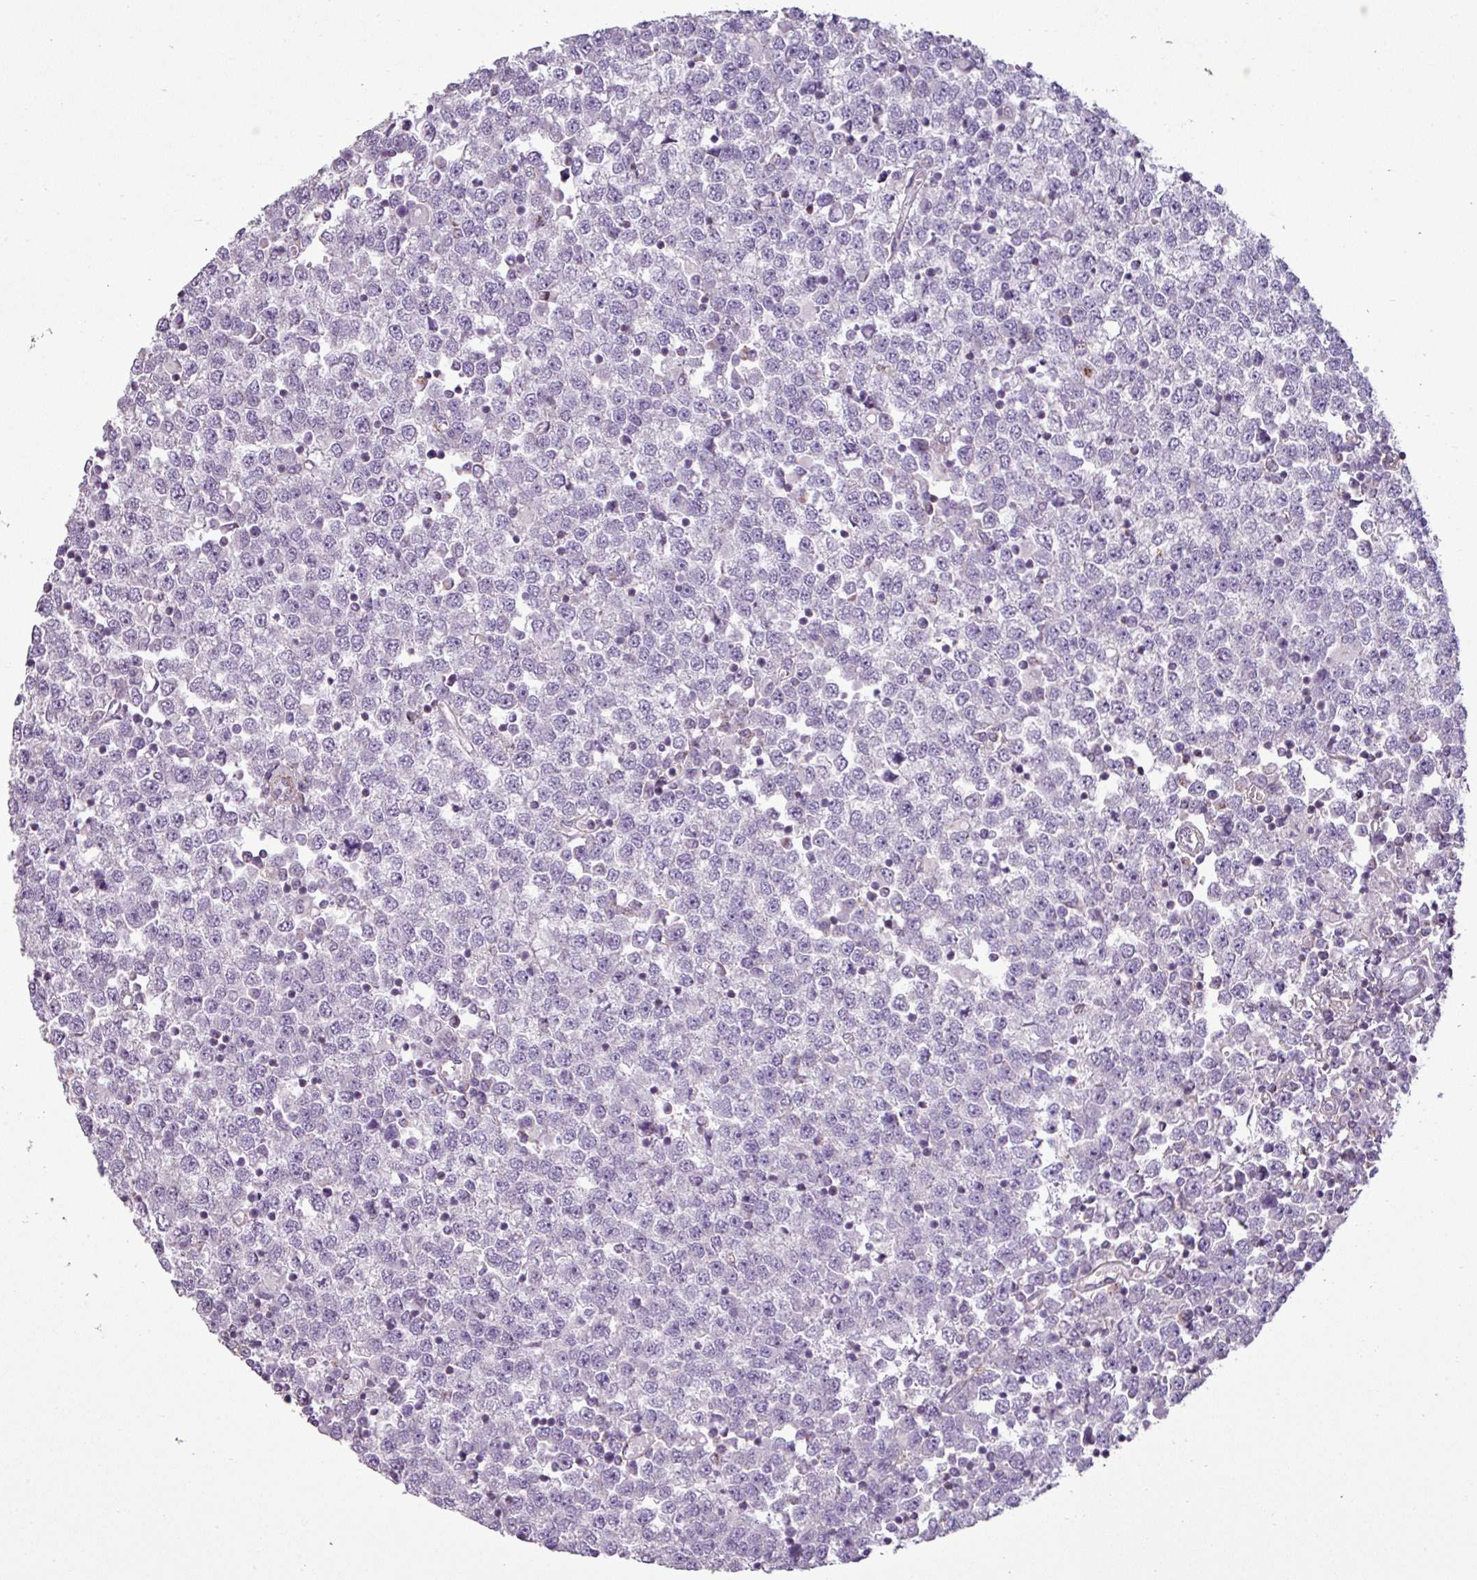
{"staining": {"intensity": "negative", "quantity": "none", "location": "none"}, "tissue": "testis cancer", "cell_type": "Tumor cells", "image_type": "cancer", "snomed": [{"axis": "morphology", "description": "Seminoma, NOS"}, {"axis": "topography", "description": "Testis"}], "caption": "High power microscopy photomicrograph of an IHC image of testis cancer (seminoma), revealing no significant expression in tumor cells. Brightfield microscopy of immunohistochemistry (IHC) stained with DAB (brown) and hematoxylin (blue), captured at high magnification.", "gene": "BTN2A2", "patient": {"sex": "male", "age": 65}}